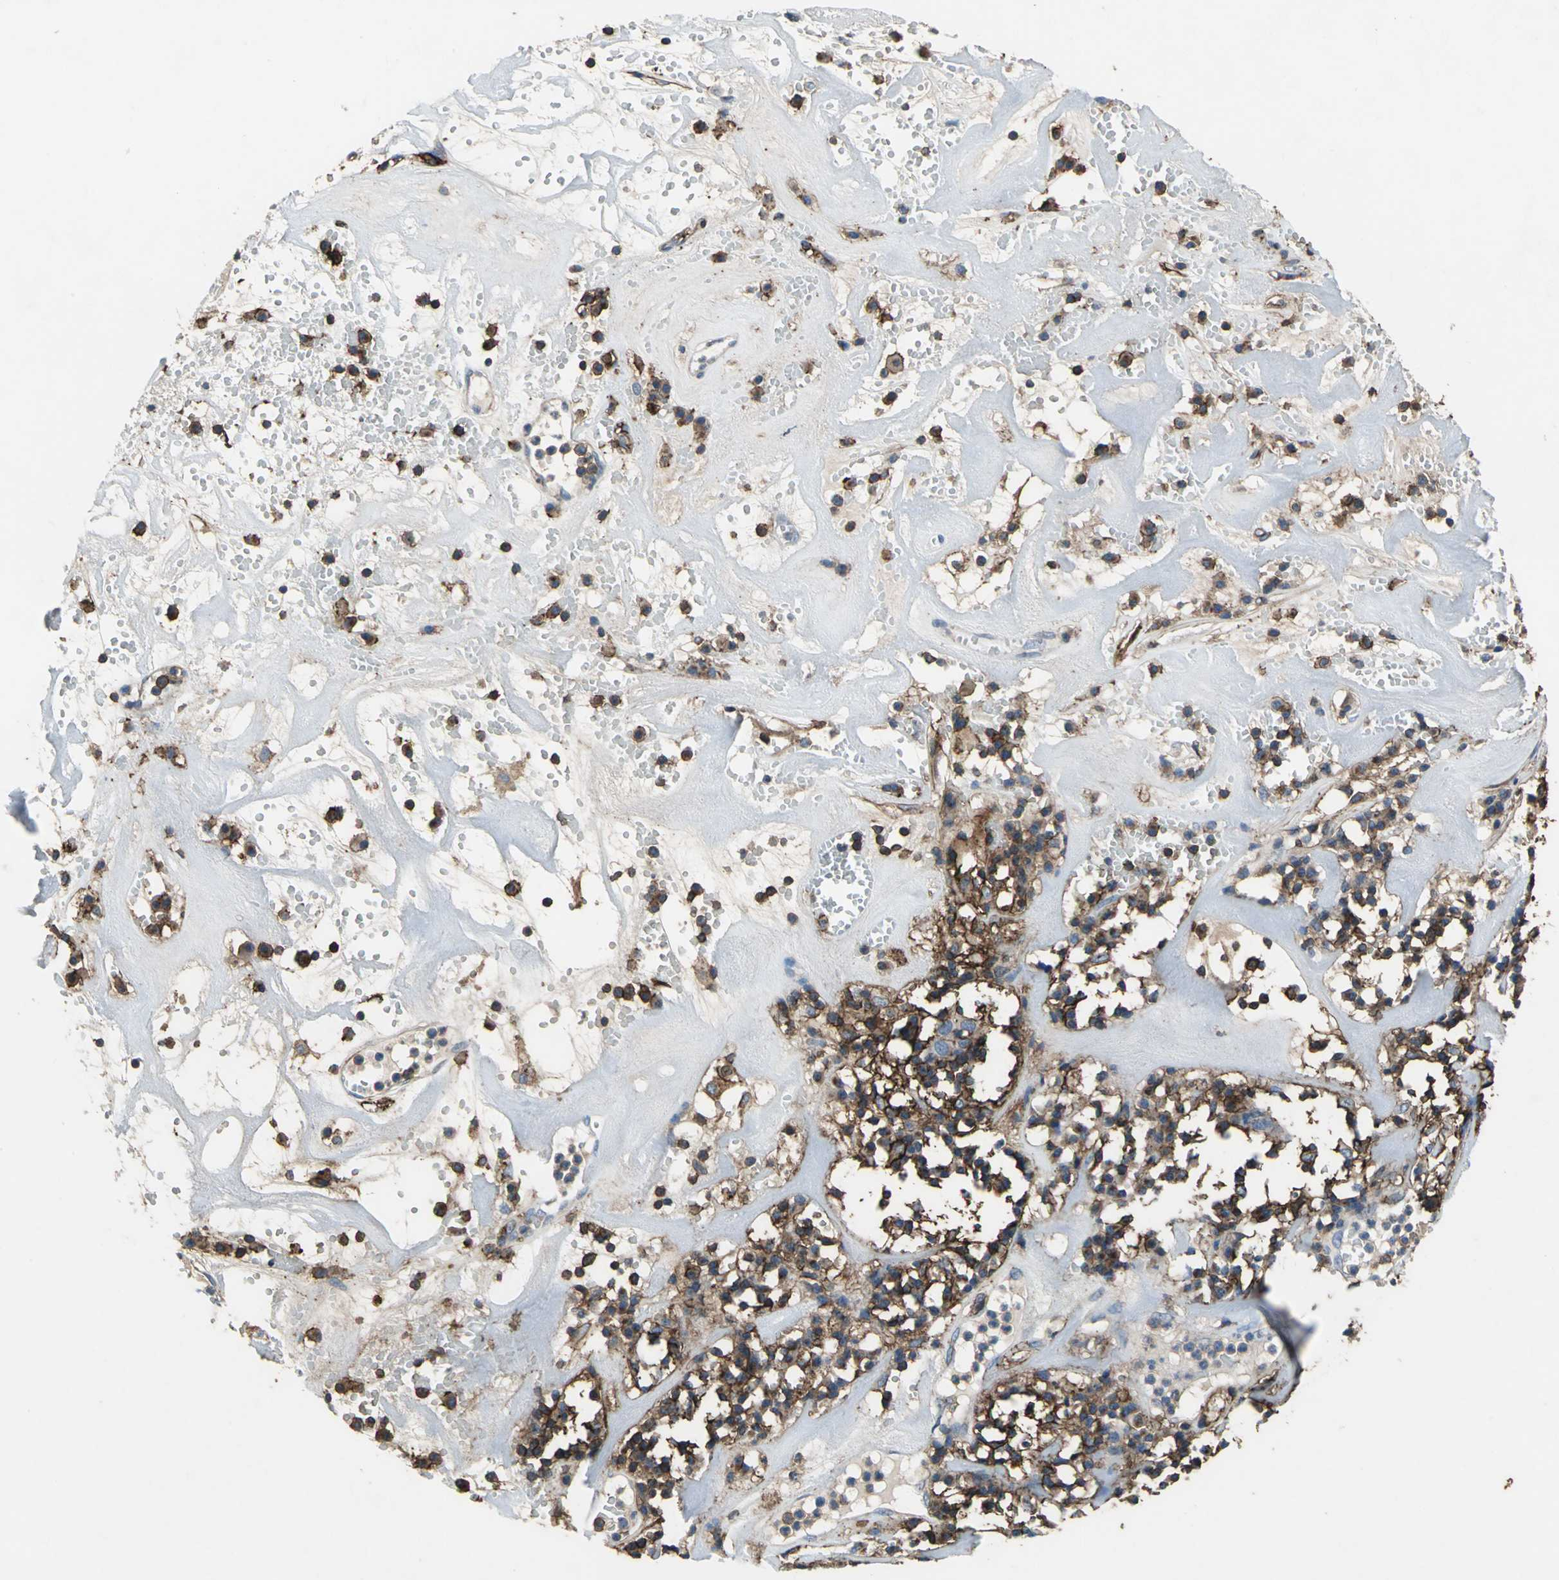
{"staining": {"intensity": "strong", "quantity": ">75%", "location": "cytoplasmic/membranous"}, "tissue": "head and neck cancer", "cell_type": "Tumor cells", "image_type": "cancer", "snomed": [{"axis": "morphology", "description": "Adenocarcinoma, NOS"}, {"axis": "topography", "description": "Salivary gland"}, {"axis": "topography", "description": "Head-Neck"}], "caption": "This micrograph exhibits IHC staining of human head and neck cancer (adenocarcinoma), with high strong cytoplasmic/membranous expression in approximately >75% of tumor cells.", "gene": "CD44", "patient": {"sex": "female", "age": 65}}